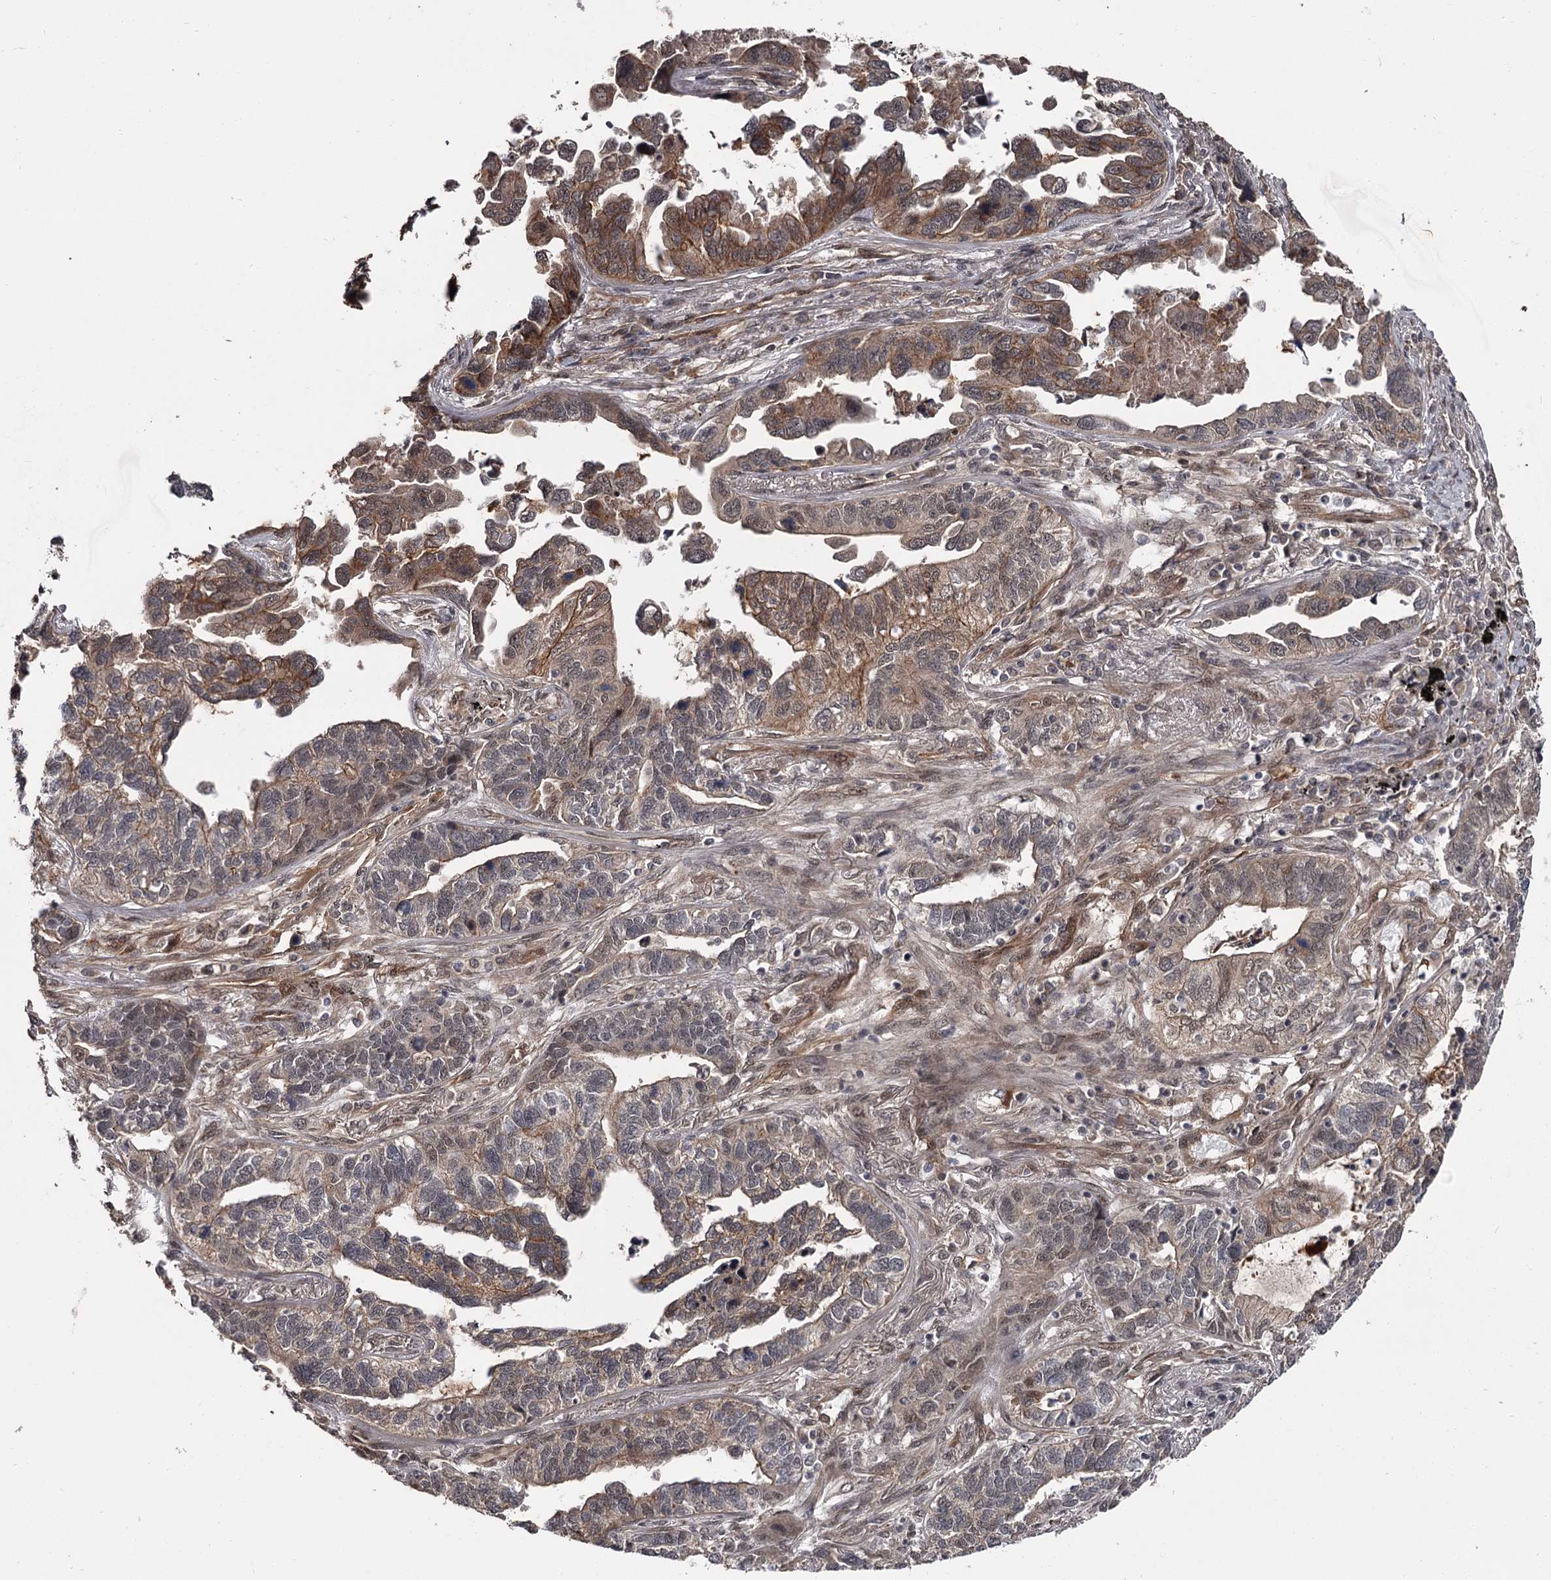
{"staining": {"intensity": "weak", "quantity": "25%-75%", "location": "cytoplasmic/membranous,nuclear"}, "tissue": "lung cancer", "cell_type": "Tumor cells", "image_type": "cancer", "snomed": [{"axis": "morphology", "description": "Adenocarcinoma, NOS"}, {"axis": "topography", "description": "Lung"}], "caption": "High-power microscopy captured an immunohistochemistry micrograph of lung adenocarcinoma, revealing weak cytoplasmic/membranous and nuclear staining in about 25%-75% of tumor cells.", "gene": "CDC42EP2", "patient": {"sex": "male", "age": 67}}